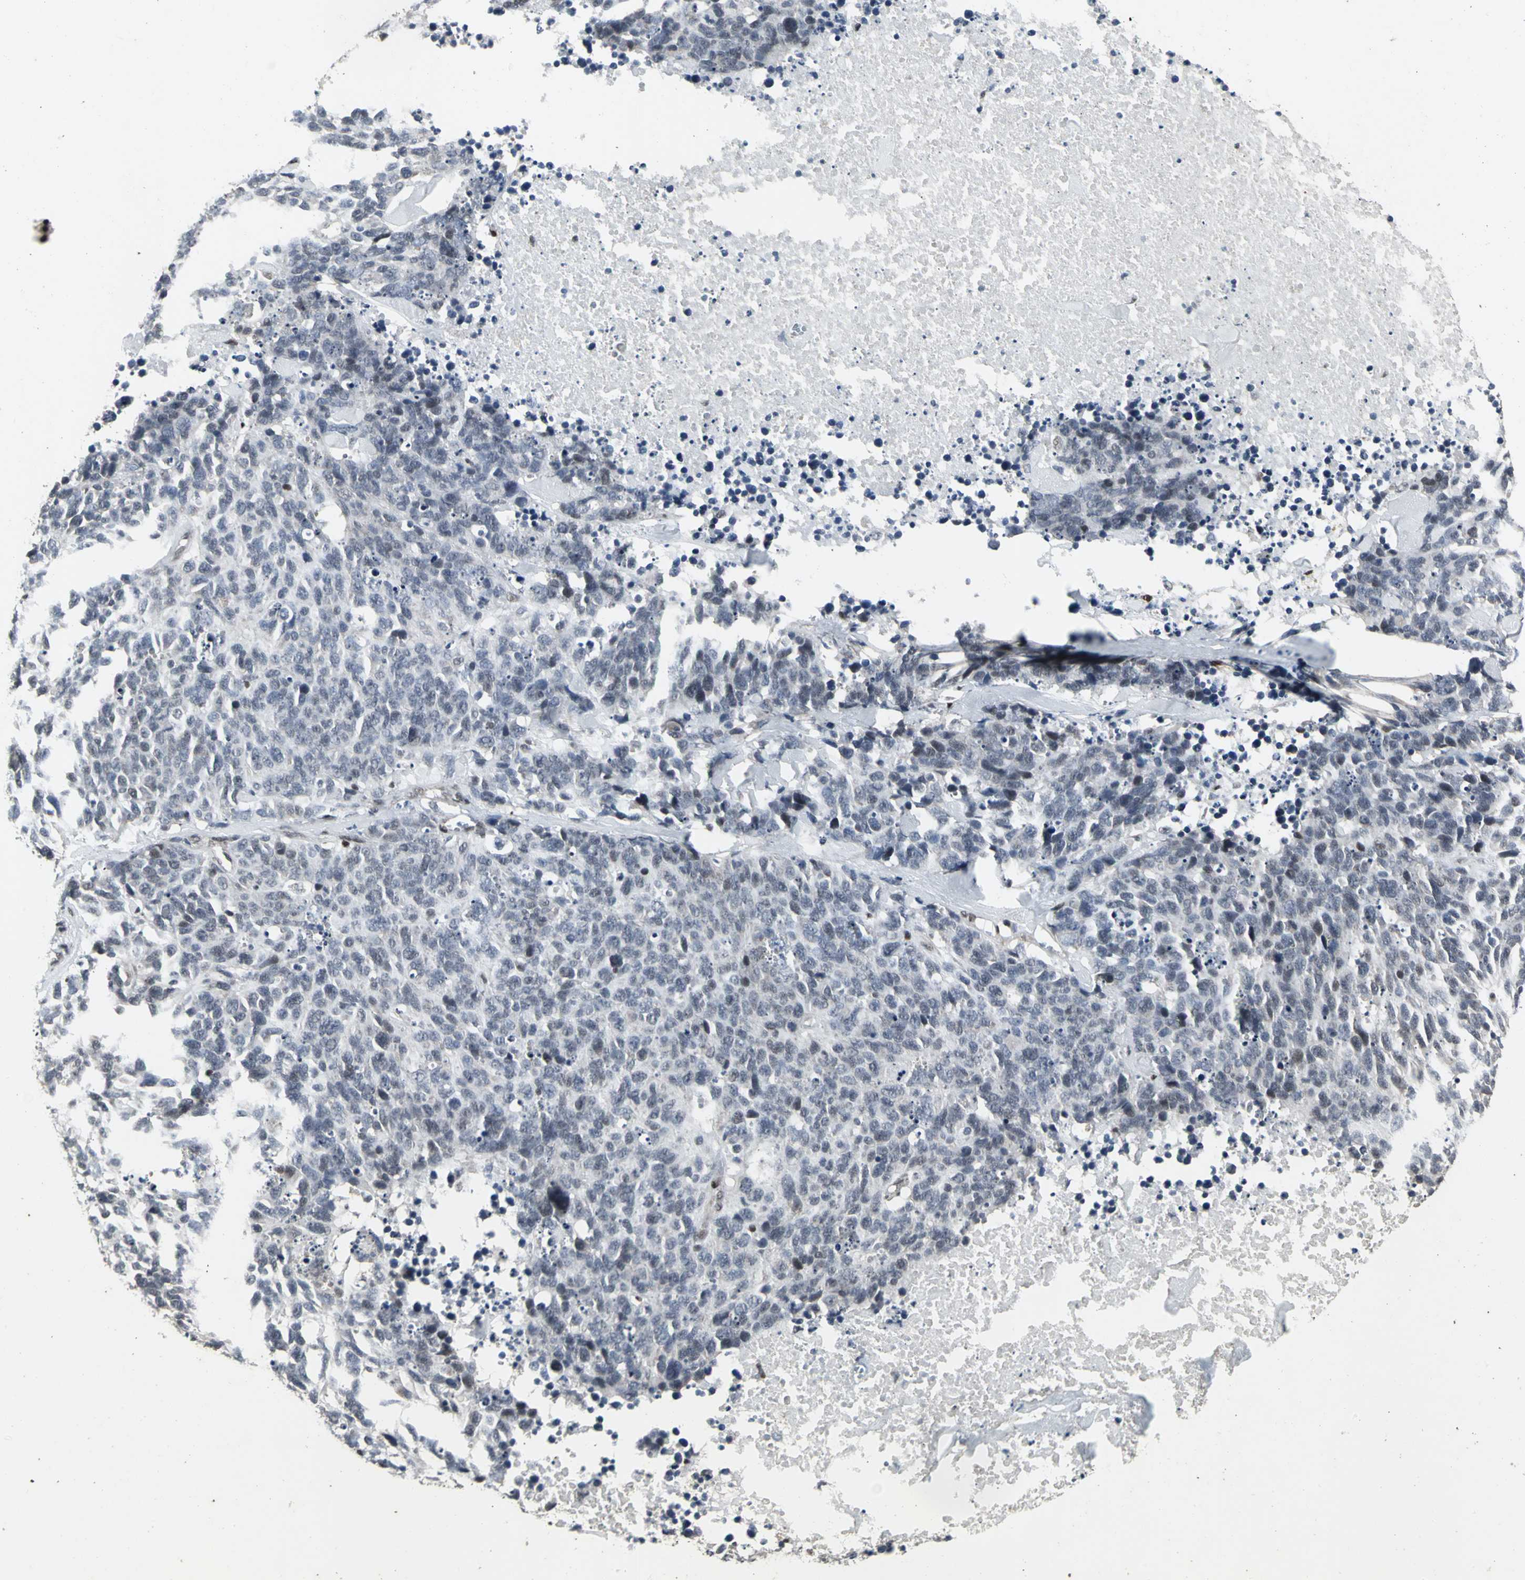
{"staining": {"intensity": "weak", "quantity": "25%-75%", "location": "nuclear"}, "tissue": "lung cancer", "cell_type": "Tumor cells", "image_type": "cancer", "snomed": [{"axis": "morphology", "description": "Neoplasm, malignant, NOS"}, {"axis": "topography", "description": "Lung"}], "caption": "Lung cancer tissue exhibits weak nuclear positivity in approximately 25%-75% of tumor cells, visualized by immunohistochemistry.", "gene": "SRF", "patient": {"sex": "female", "age": 58}}